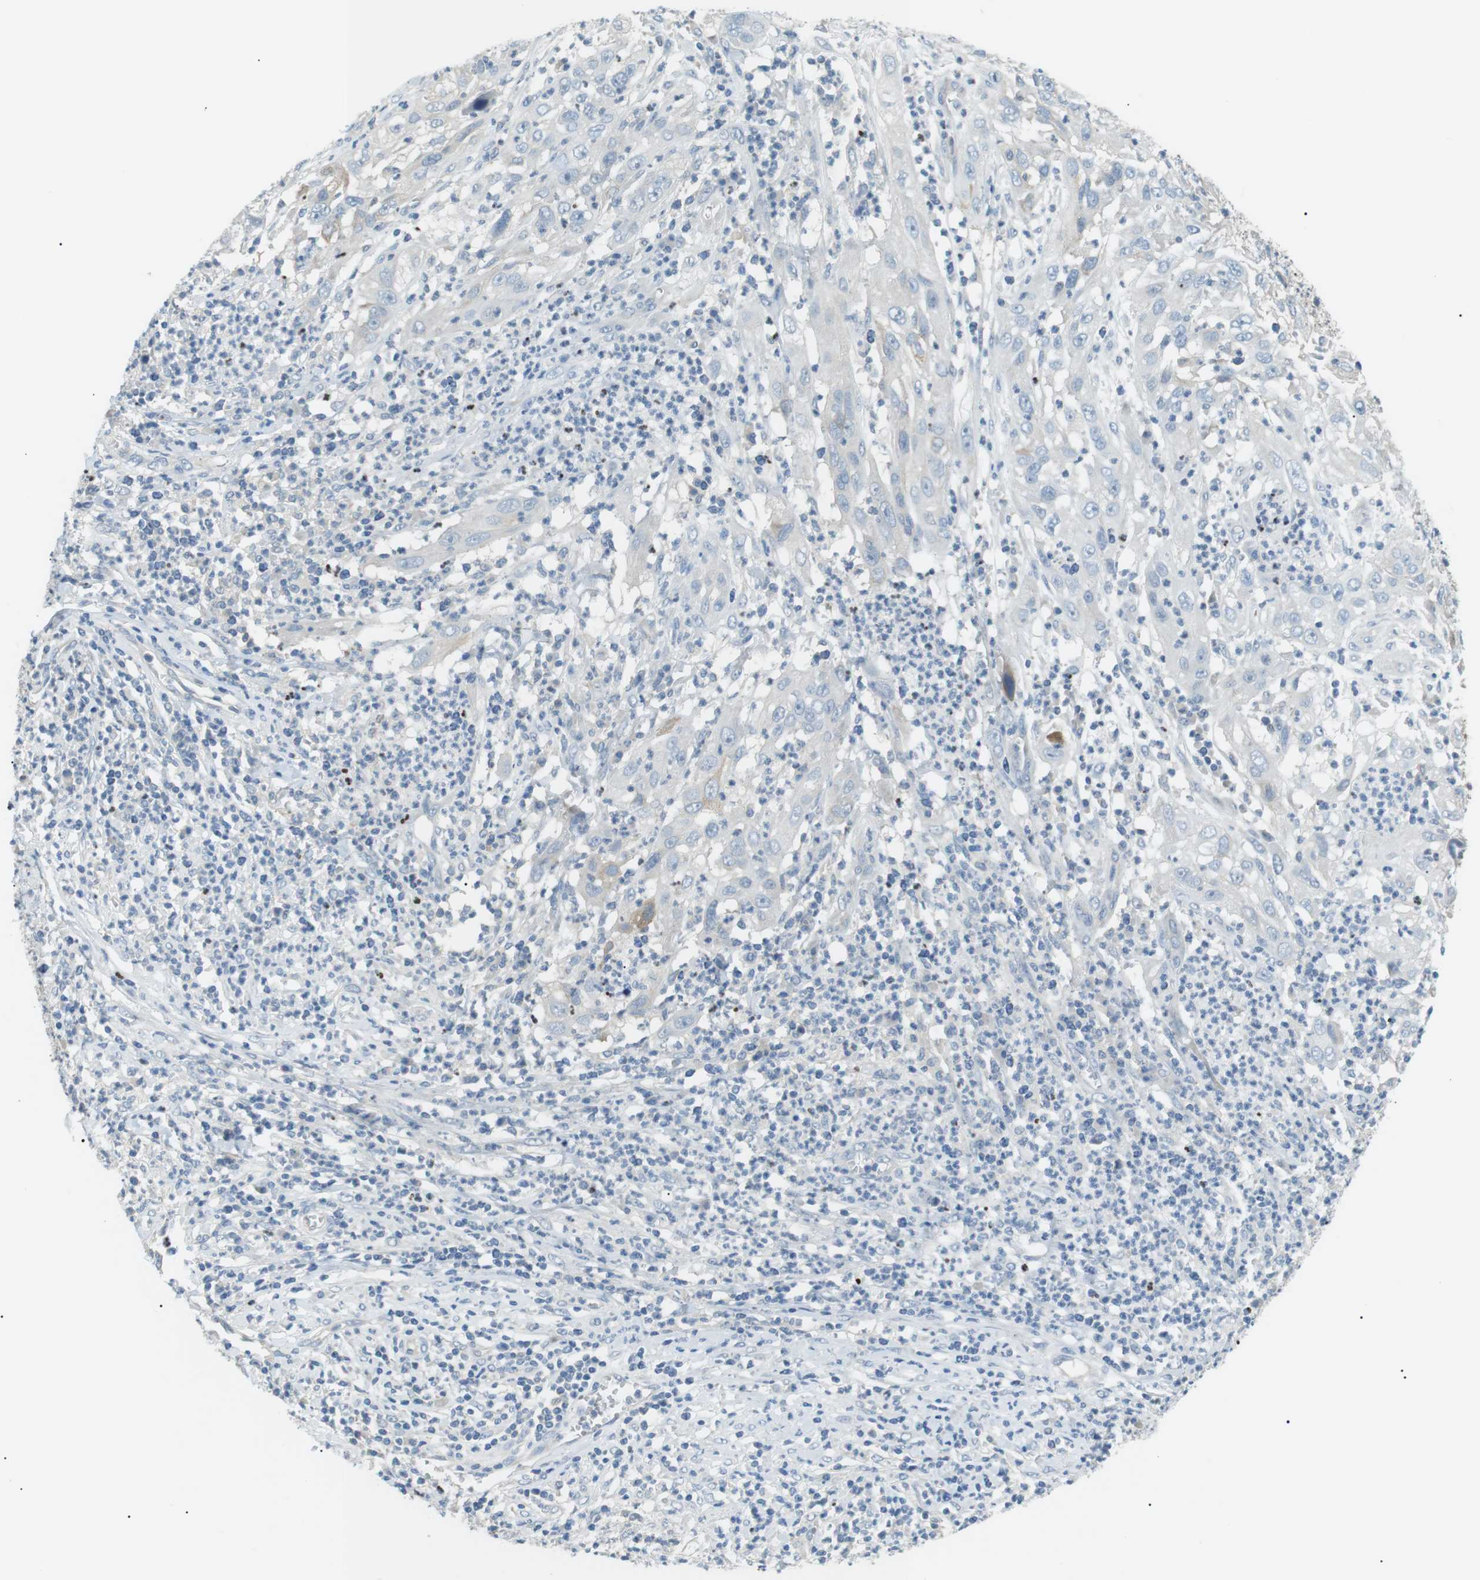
{"staining": {"intensity": "negative", "quantity": "none", "location": "none"}, "tissue": "cervical cancer", "cell_type": "Tumor cells", "image_type": "cancer", "snomed": [{"axis": "morphology", "description": "Squamous cell carcinoma, NOS"}, {"axis": "topography", "description": "Cervix"}], "caption": "Protein analysis of cervical cancer (squamous cell carcinoma) displays no significant positivity in tumor cells.", "gene": "CDH26", "patient": {"sex": "female", "age": 32}}